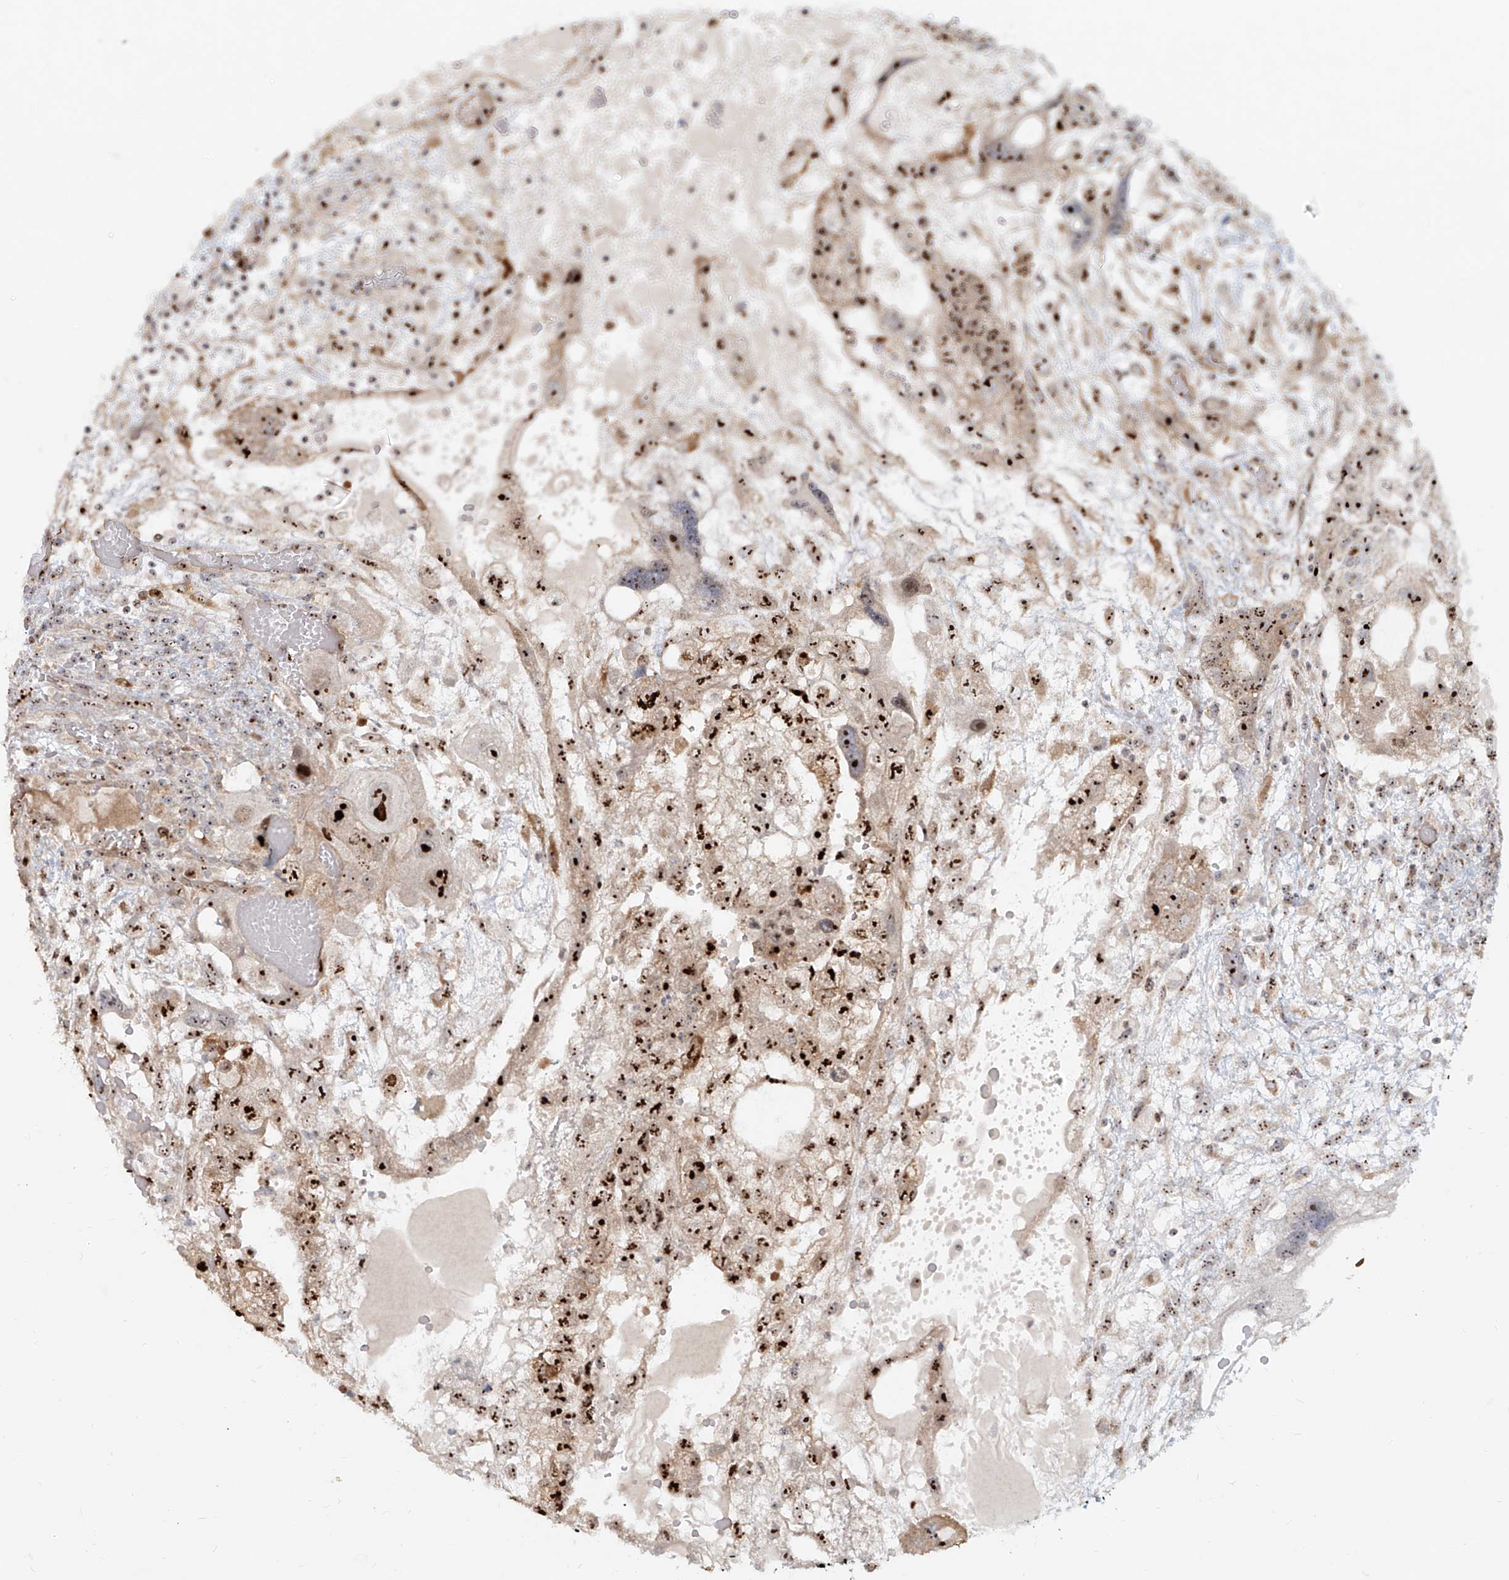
{"staining": {"intensity": "strong", "quantity": ">75%", "location": "nuclear"}, "tissue": "testis cancer", "cell_type": "Tumor cells", "image_type": "cancer", "snomed": [{"axis": "morphology", "description": "Carcinoma, Embryonal, NOS"}, {"axis": "topography", "description": "Testis"}], "caption": "A high-resolution image shows immunohistochemistry staining of testis embryonal carcinoma, which shows strong nuclear positivity in approximately >75% of tumor cells. The staining is performed using DAB brown chromogen to label protein expression. The nuclei are counter-stained blue using hematoxylin.", "gene": "BYSL", "patient": {"sex": "male", "age": 36}}